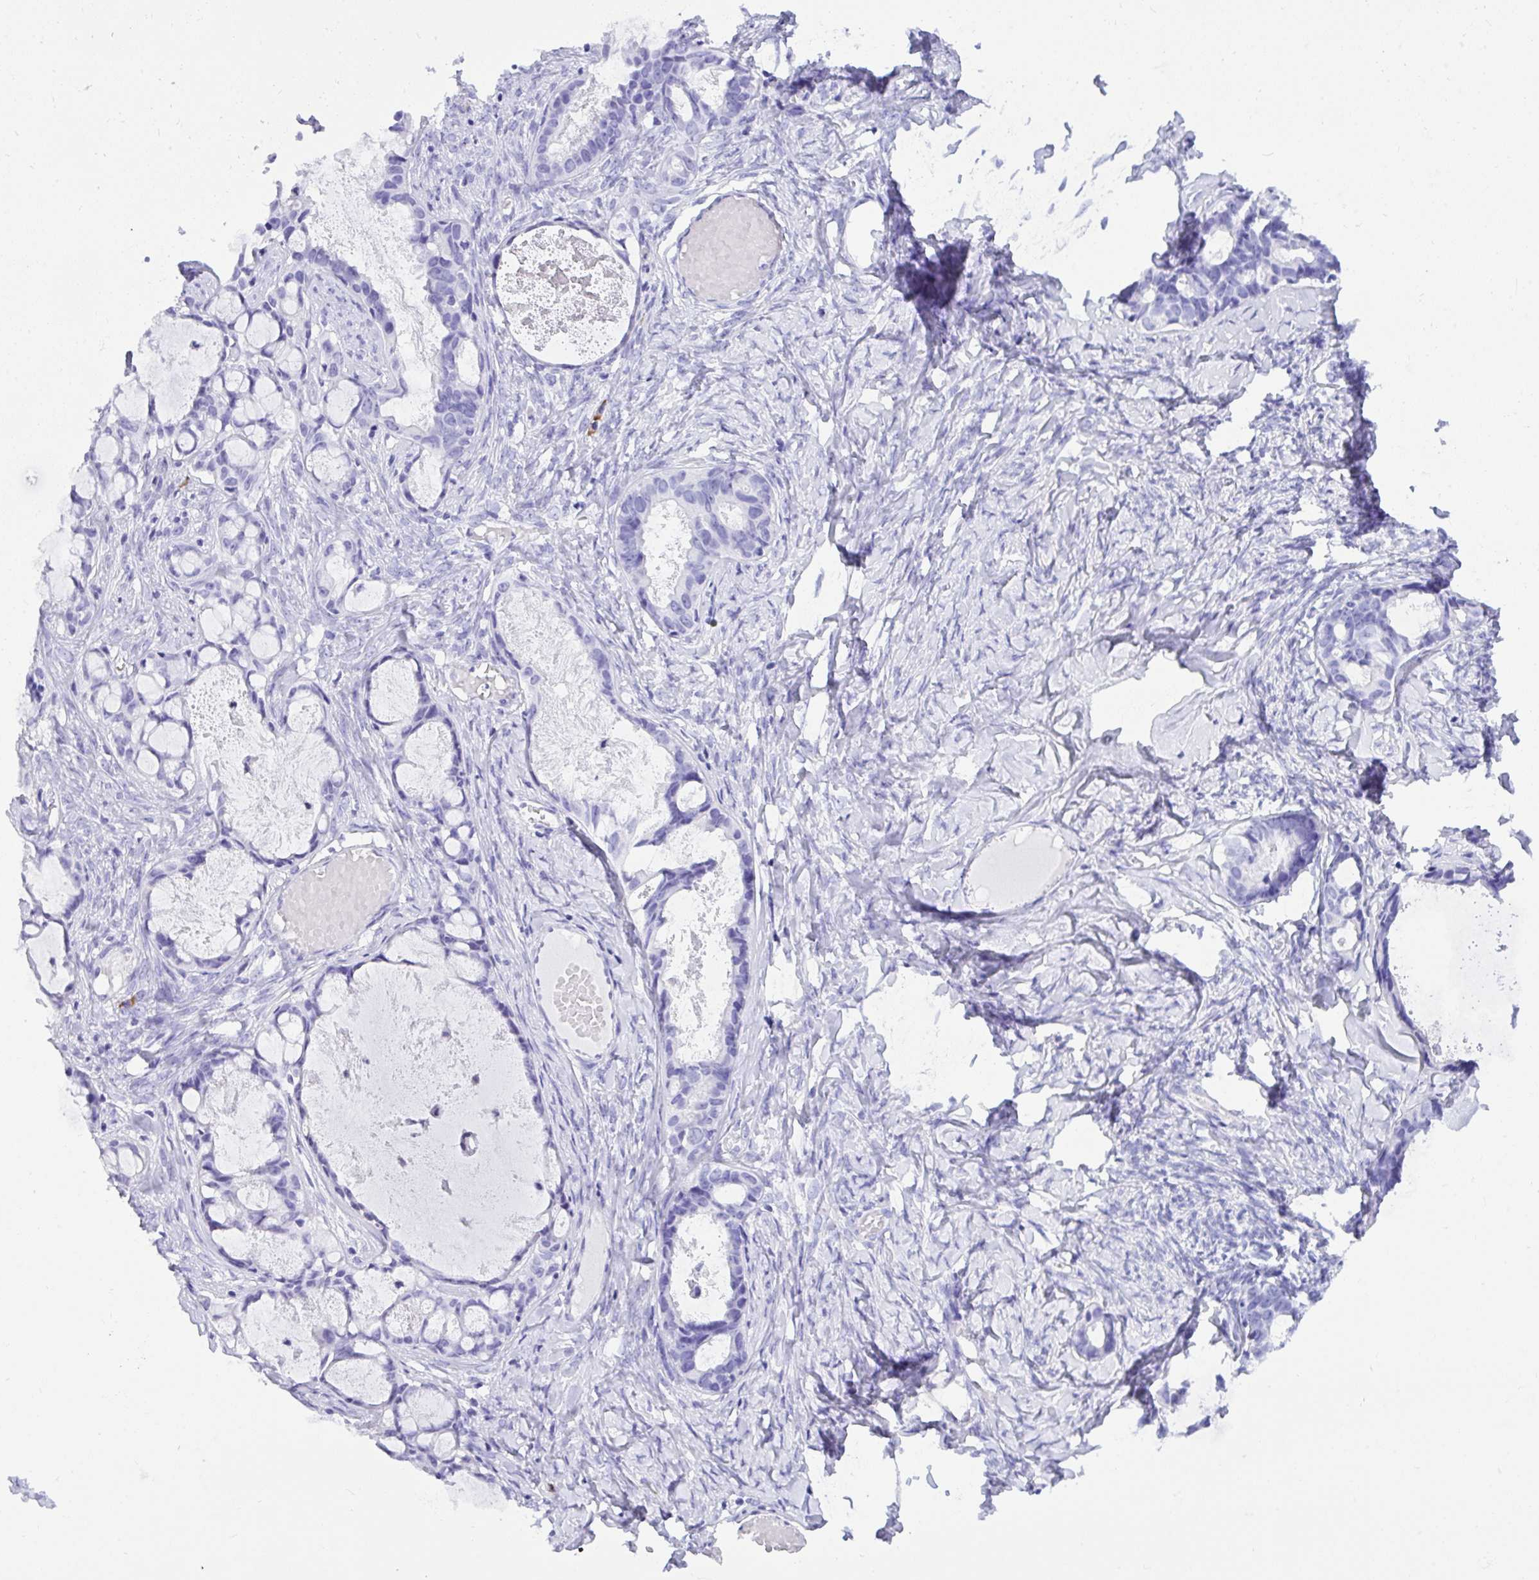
{"staining": {"intensity": "negative", "quantity": "none", "location": "none"}, "tissue": "ovarian cancer", "cell_type": "Tumor cells", "image_type": "cancer", "snomed": [{"axis": "morphology", "description": "Cystadenocarcinoma, serous, NOS"}, {"axis": "topography", "description": "Ovary"}], "caption": "Tumor cells show no significant protein expression in ovarian cancer (serous cystadenocarcinoma). Brightfield microscopy of IHC stained with DAB (brown) and hematoxylin (blue), captured at high magnification.", "gene": "BEST4", "patient": {"sex": "female", "age": 69}}